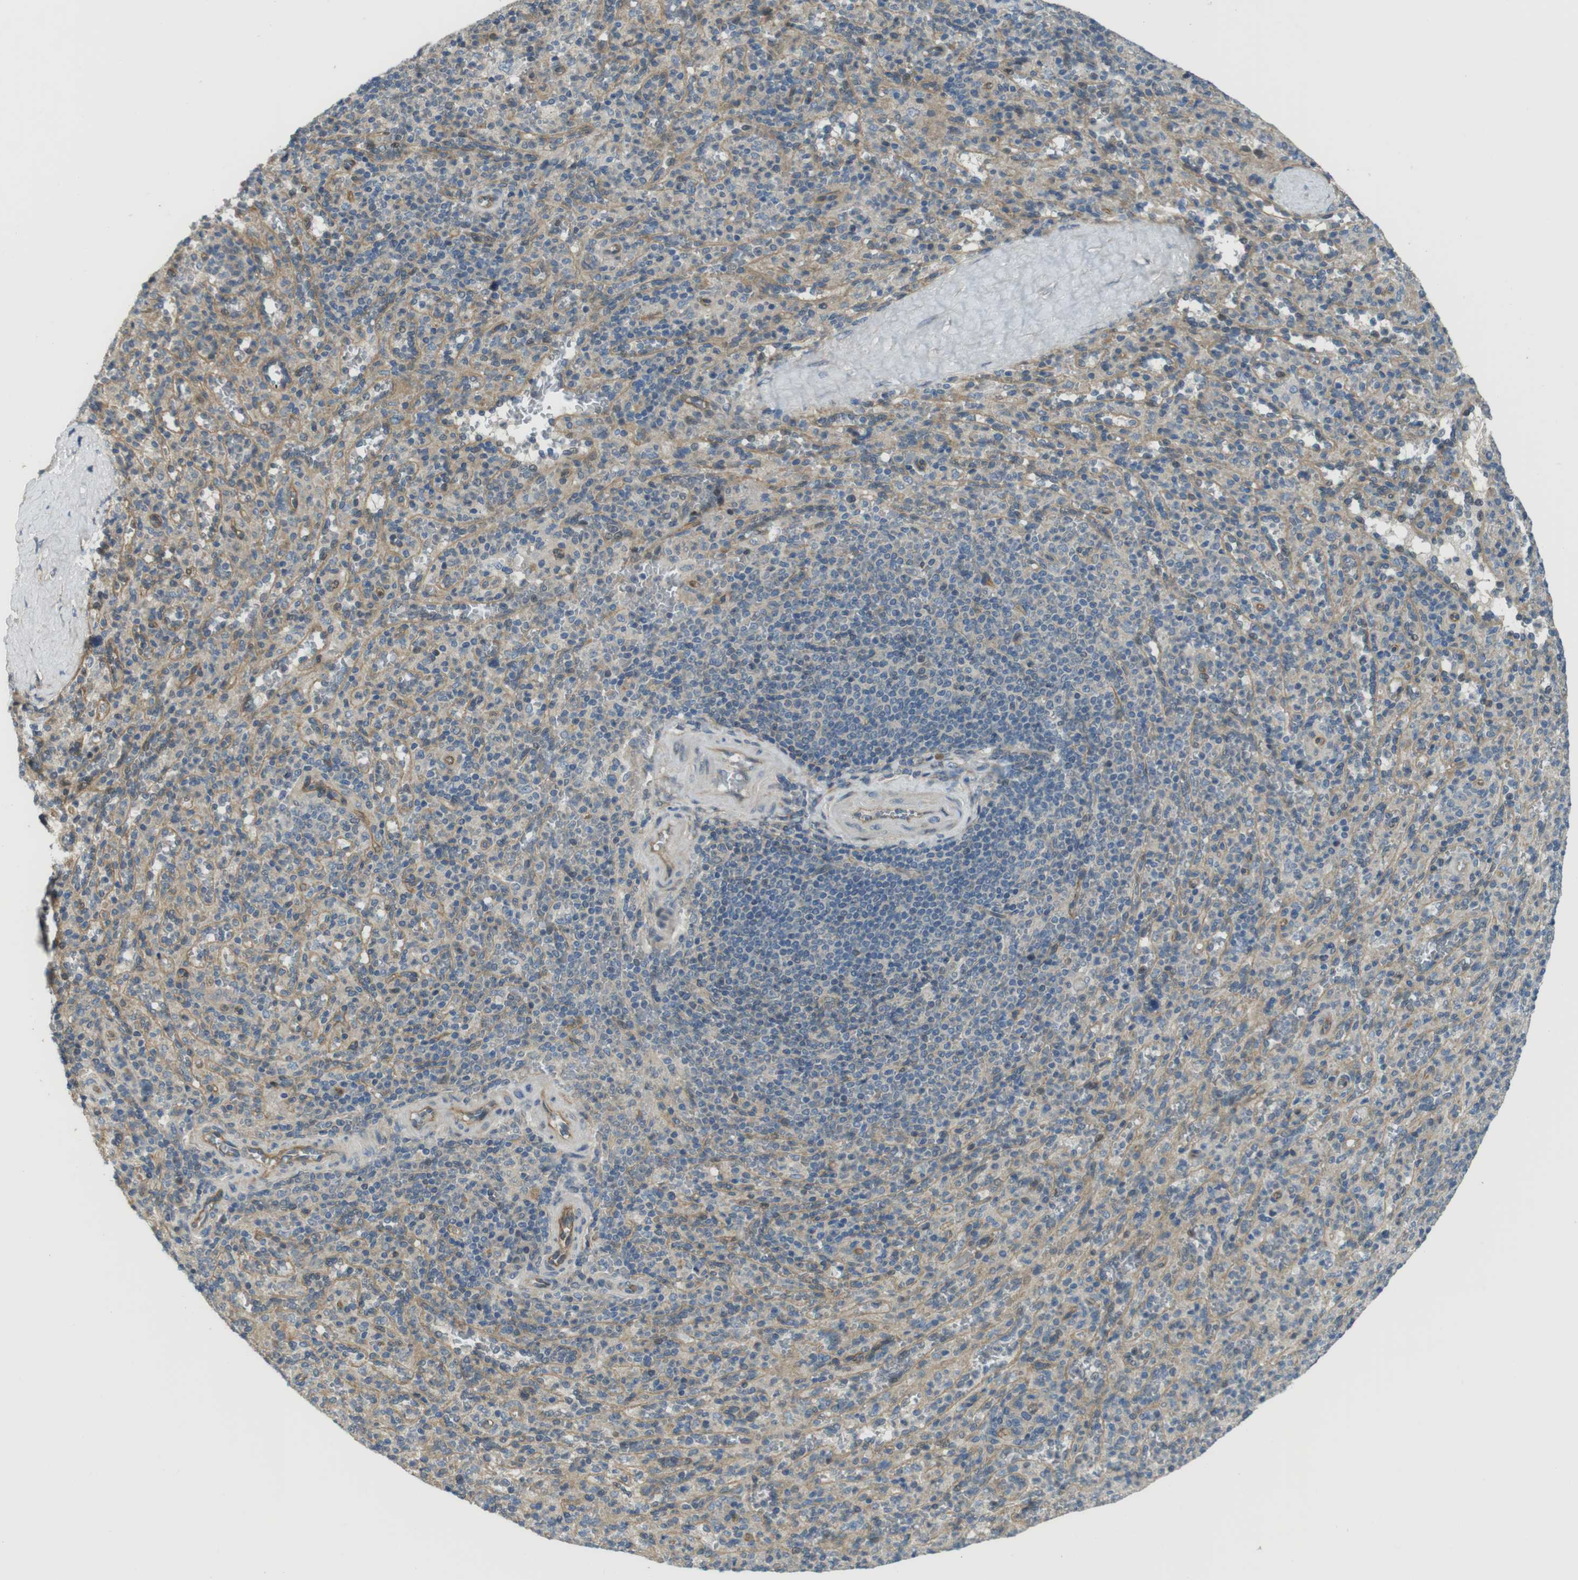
{"staining": {"intensity": "weak", "quantity": "25%-75%", "location": "cytoplasmic/membranous,nuclear"}, "tissue": "spleen", "cell_type": "Cells in red pulp", "image_type": "normal", "snomed": [{"axis": "morphology", "description": "Normal tissue, NOS"}, {"axis": "topography", "description": "Spleen"}], "caption": "Immunohistochemistry (IHC) histopathology image of unremarkable spleen: human spleen stained using immunohistochemistry displays low levels of weak protein expression localized specifically in the cytoplasmic/membranous,nuclear of cells in red pulp, appearing as a cytoplasmic/membranous,nuclear brown color.", "gene": "ABHD15", "patient": {"sex": "male", "age": 36}}